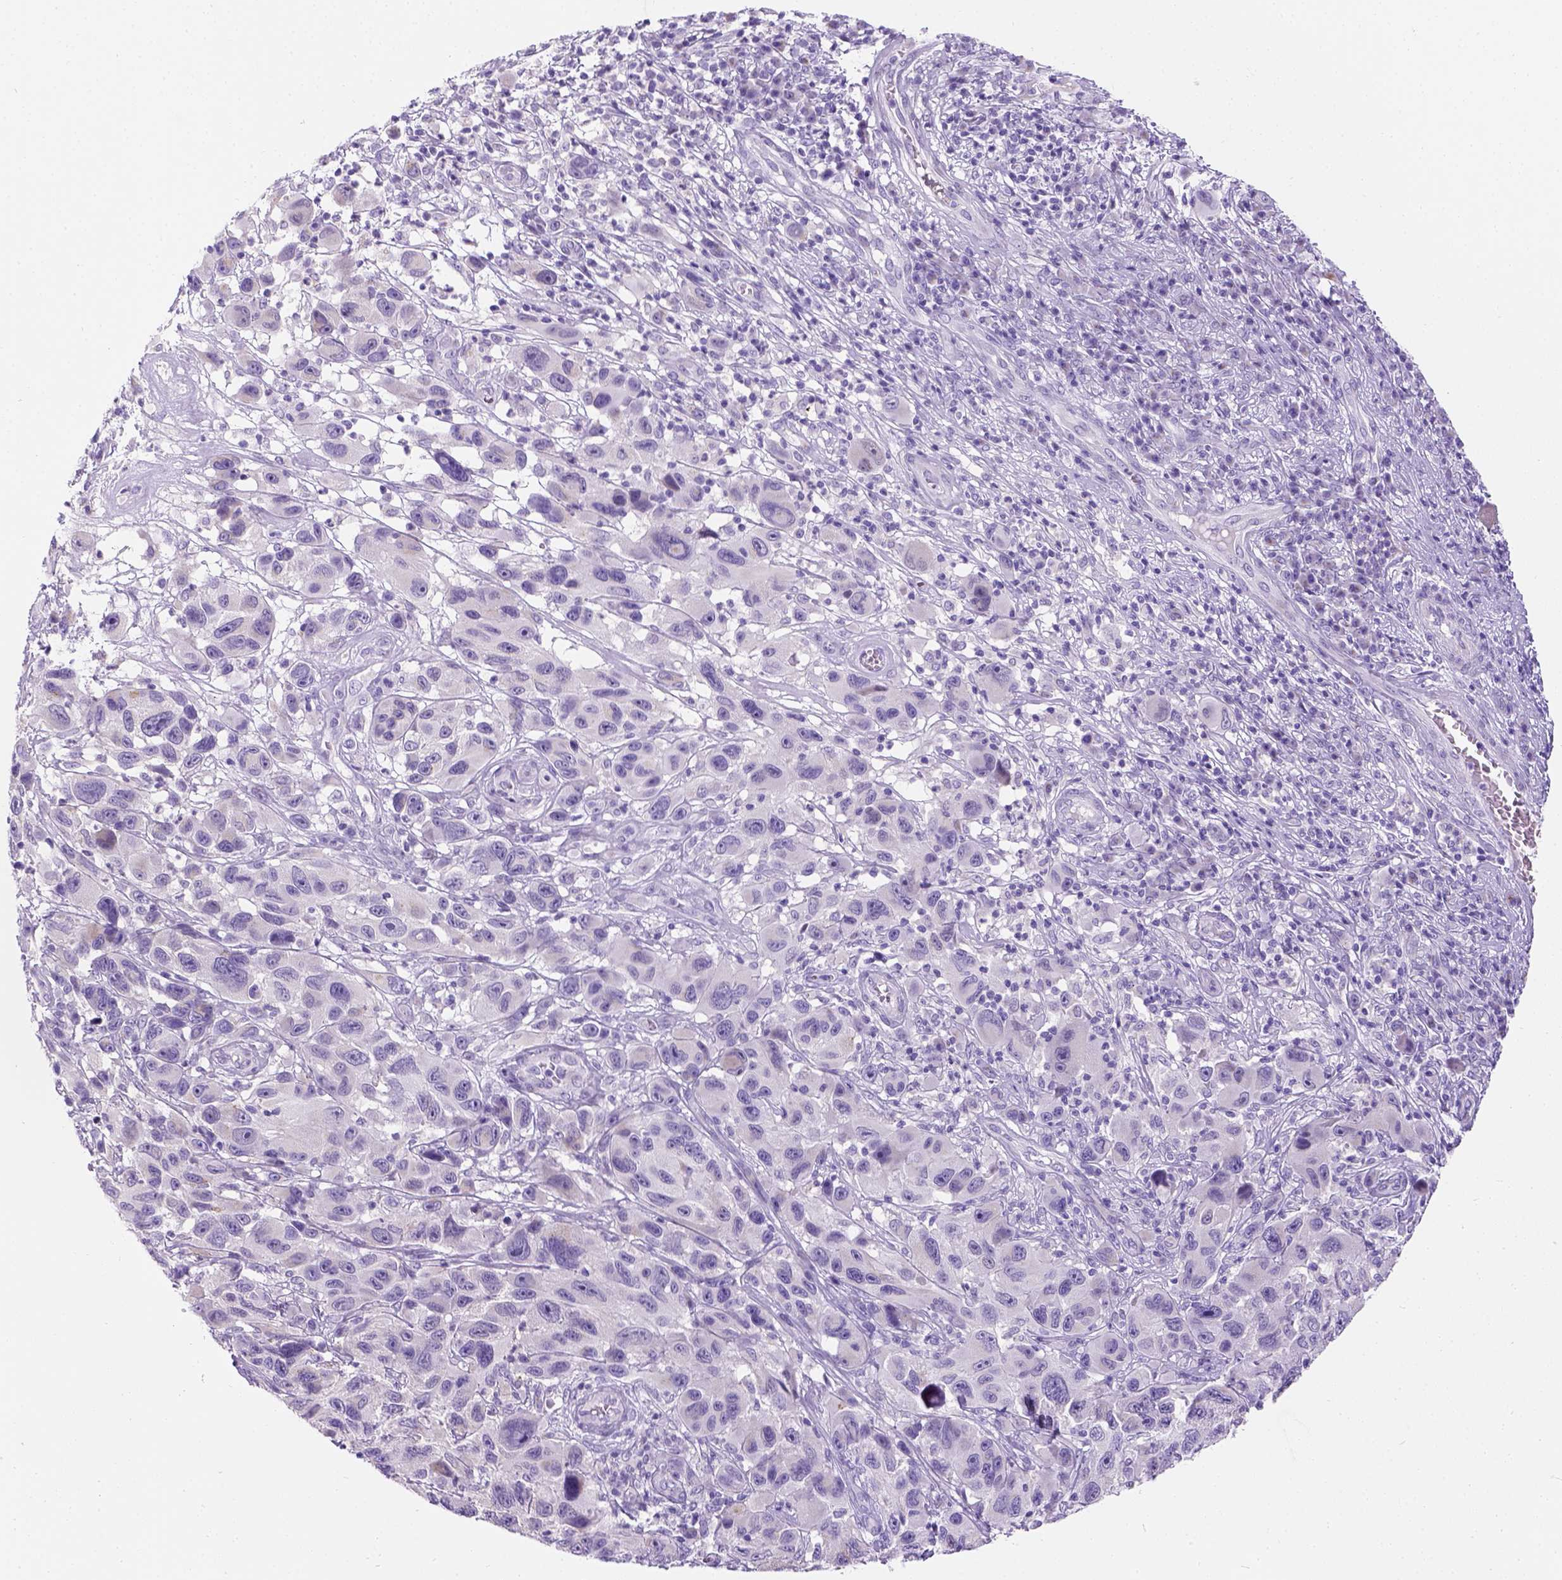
{"staining": {"intensity": "negative", "quantity": "none", "location": "none"}, "tissue": "melanoma", "cell_type": "Tumor cells", "image_type": "cancer", "snomed": [{"axis": "morphology", "description": "Malignant melanoma, NOS"}, {"axis": "topography", "description": "Skin"}], "caption": "Immunohistochemical staining of human malignant melanoma displays no significant staining in tumor cells.", "gene": "PHF7", "patient": {"sex": "male", "age": 53}}